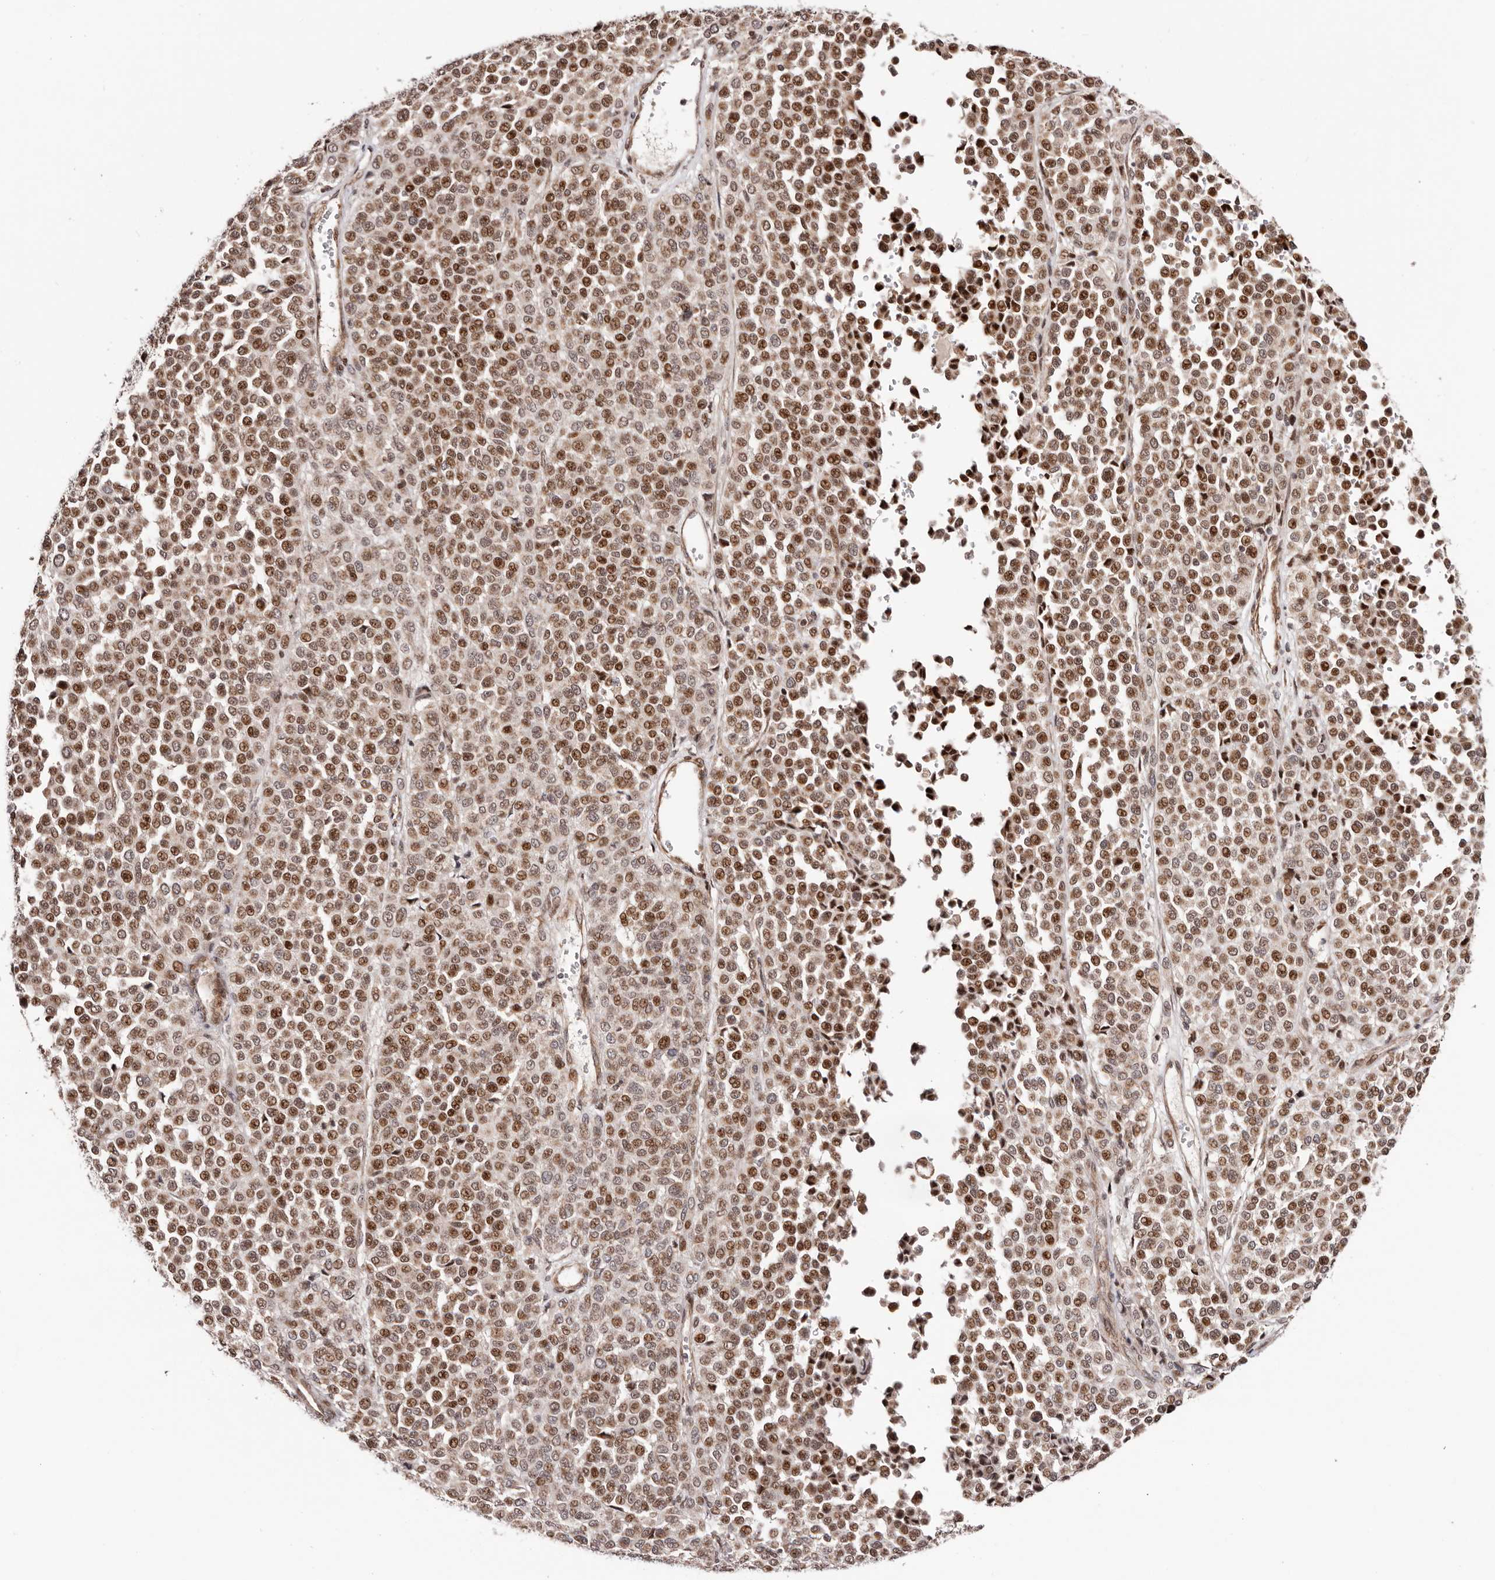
{"staining": {"intensity": "moderate", "quantity": ">75%", "location": "nuclear"}, "tissue": "melanoma", "cell_type": "Tumor cells", "image_type": "cancer", "snomed": [{"axis": "morphology", "description": "Malignant melanoma, Metastatic site"}, {"axis": "topography", "description": "Pancreas"}], "caption": "Brown immunohistochemical staining in human malignant melanoma (metastatic site) shows moderate nuclear positivity in about >75% of tumor cells.", "gene": "HIVEP3", "patient": {"sex": "female", "age": 30}}